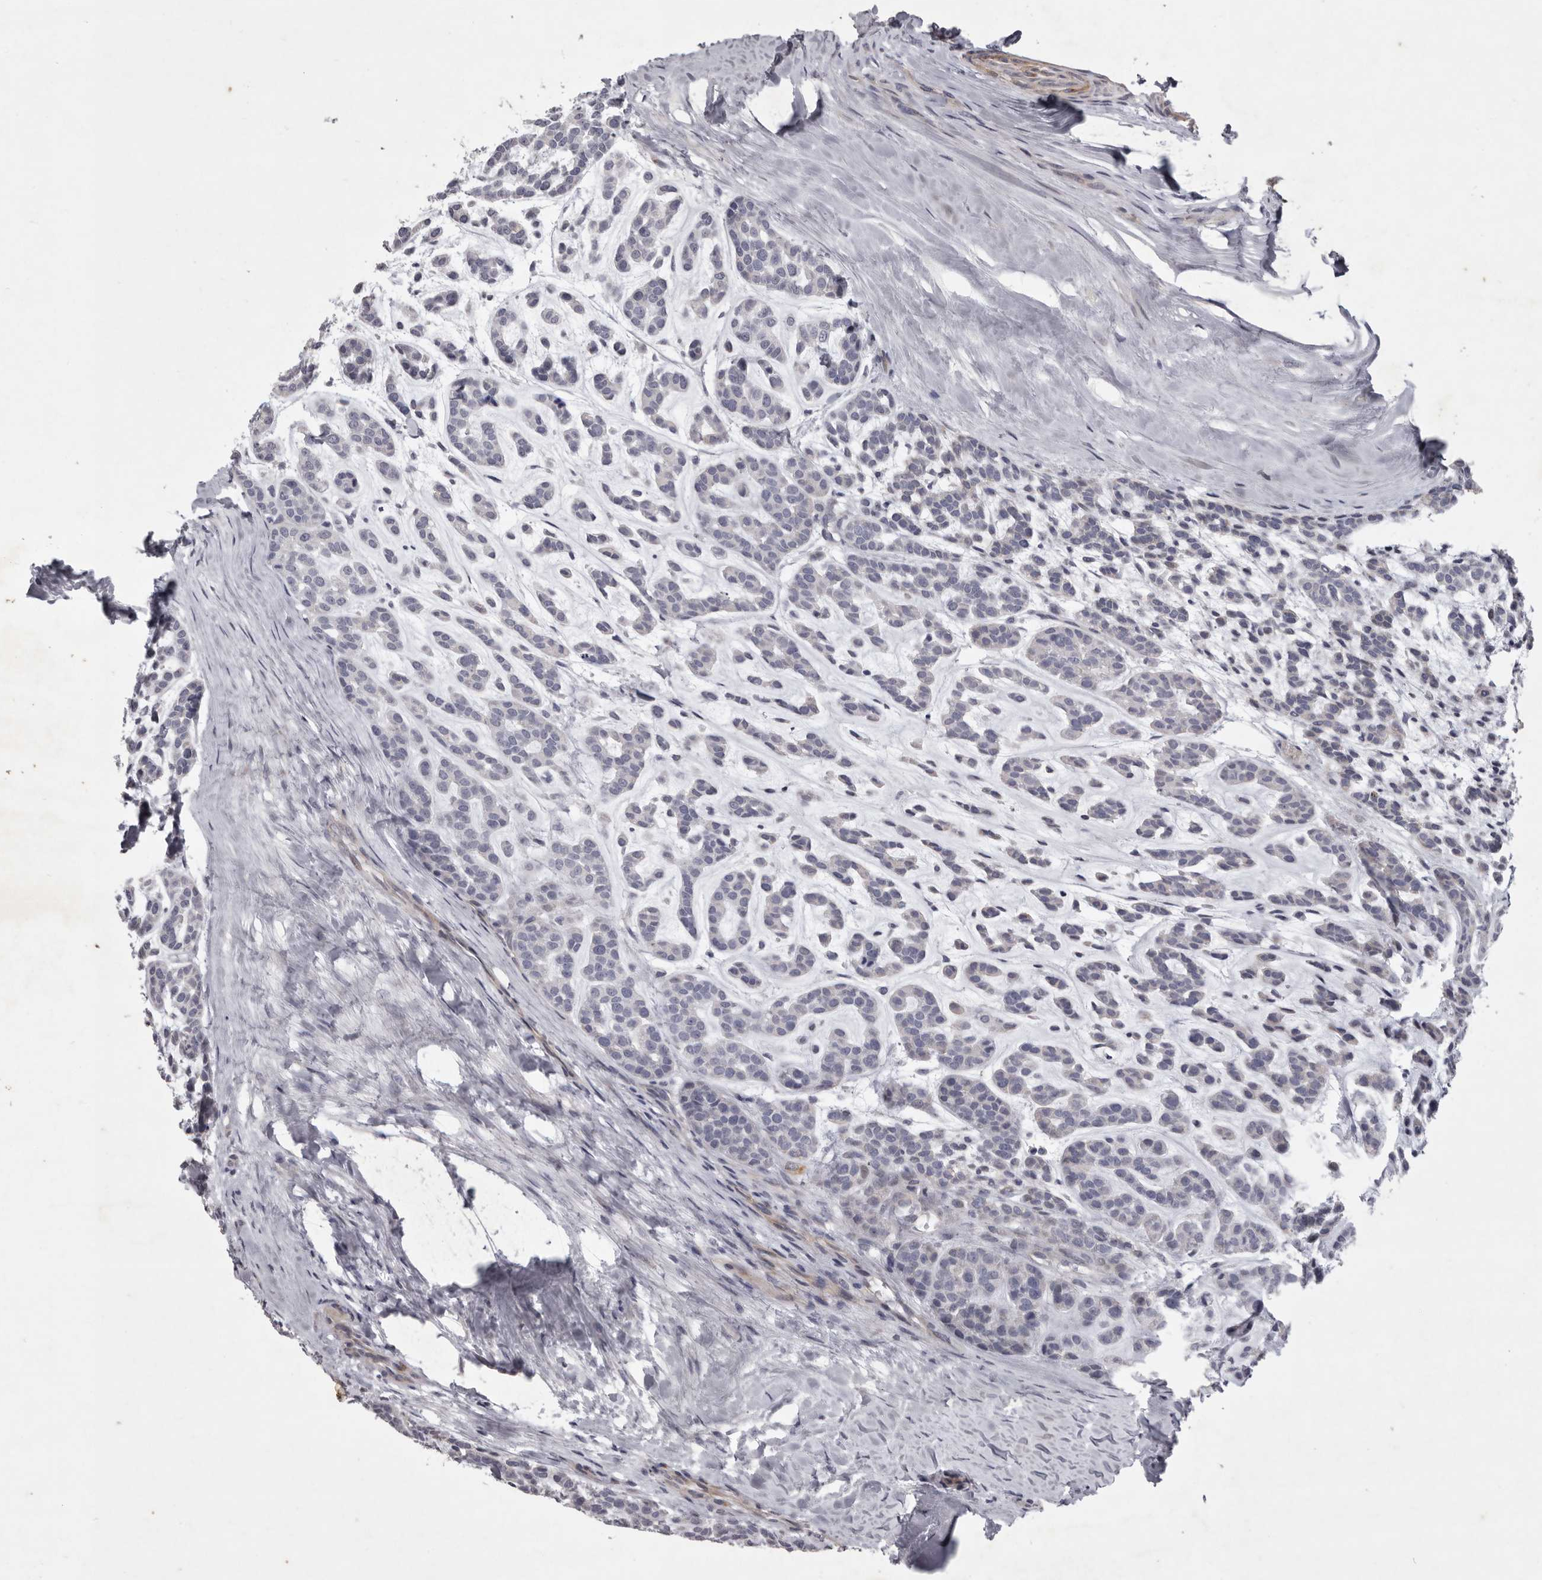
{"staining": {"intensity": "negative", "quantity": "none", "location": "none"}, "tissue": "head and neck cancer", "cell_type": "Tumor cells", "image_type": "cancer", "snomed": [{"axis": "morphology", "description": "Adenocarcinoma, NOS"}, {"axis": "morphology", "description": "Adenoma, NOS"}, {"axis": "topography", "description": "Head-Neck"}], "caption": "A photomicrograph of human head and neck cancer is negative for staining in tumor cells.", "gene": "NKAIN4", "patient": {"sex": "female", "age": 55}}